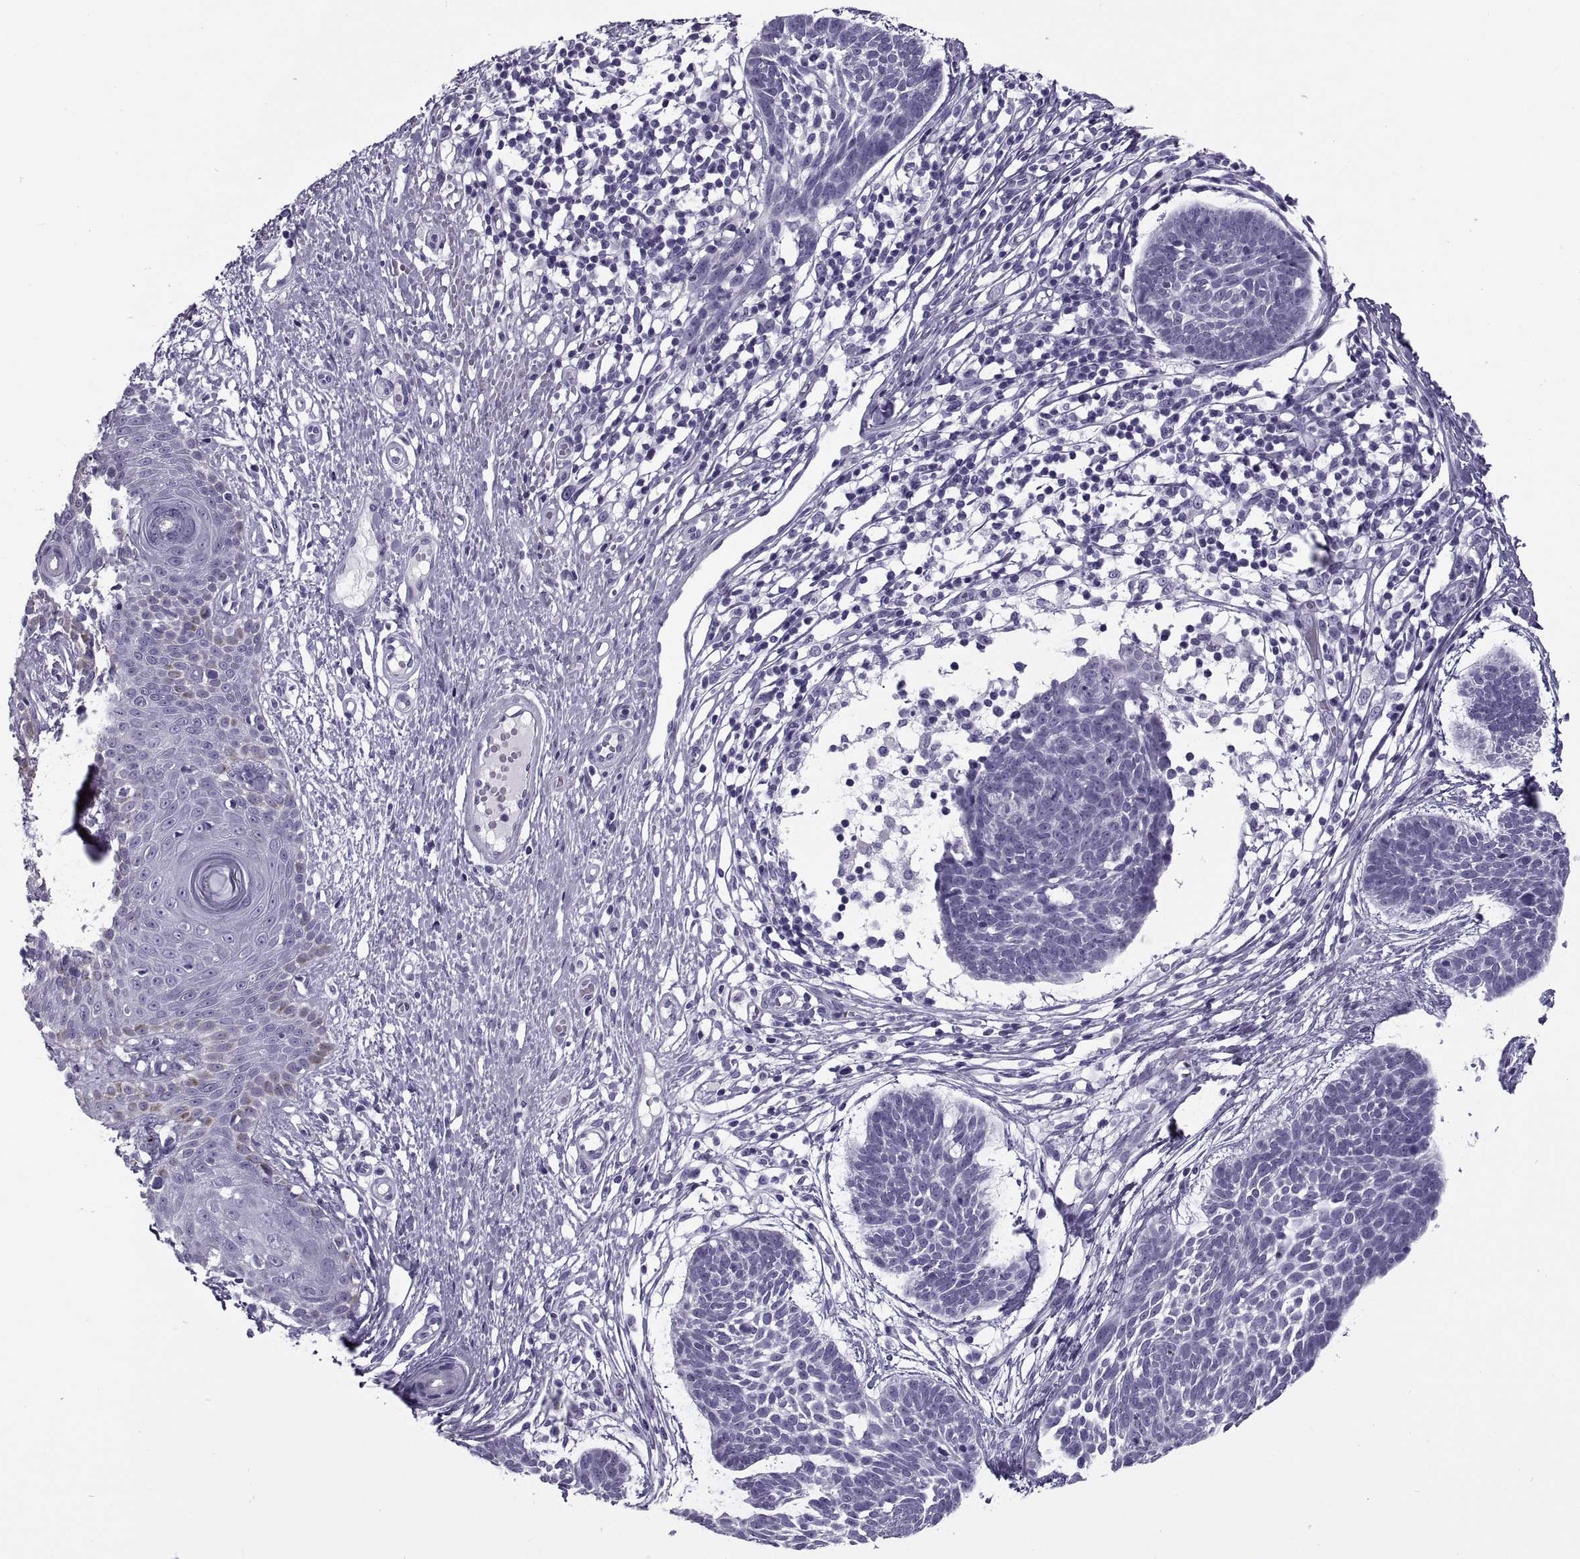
{"staining": {"intensity": "negative", "quantity": "none", "location": "none"}, "tissue": "skin cancer", "cell_type": "Tumor cells", "image_type": "cancer", "snomed": [{"axis": "morphology", "description": "Basal cell carcinoma"}, {"axis": "topography", "description": "Skin"}], "caption": "The micrograph reveals no significant staining in tumor cells of skin cancer (basal cell carcinoma). (DAB (3,3'-diaminobenzidine) immunohistochemistry visualized using brightfield microscopy, high magnification).", "gene": "RLBP1", "patient": {"sex": "male", "age": 85}}